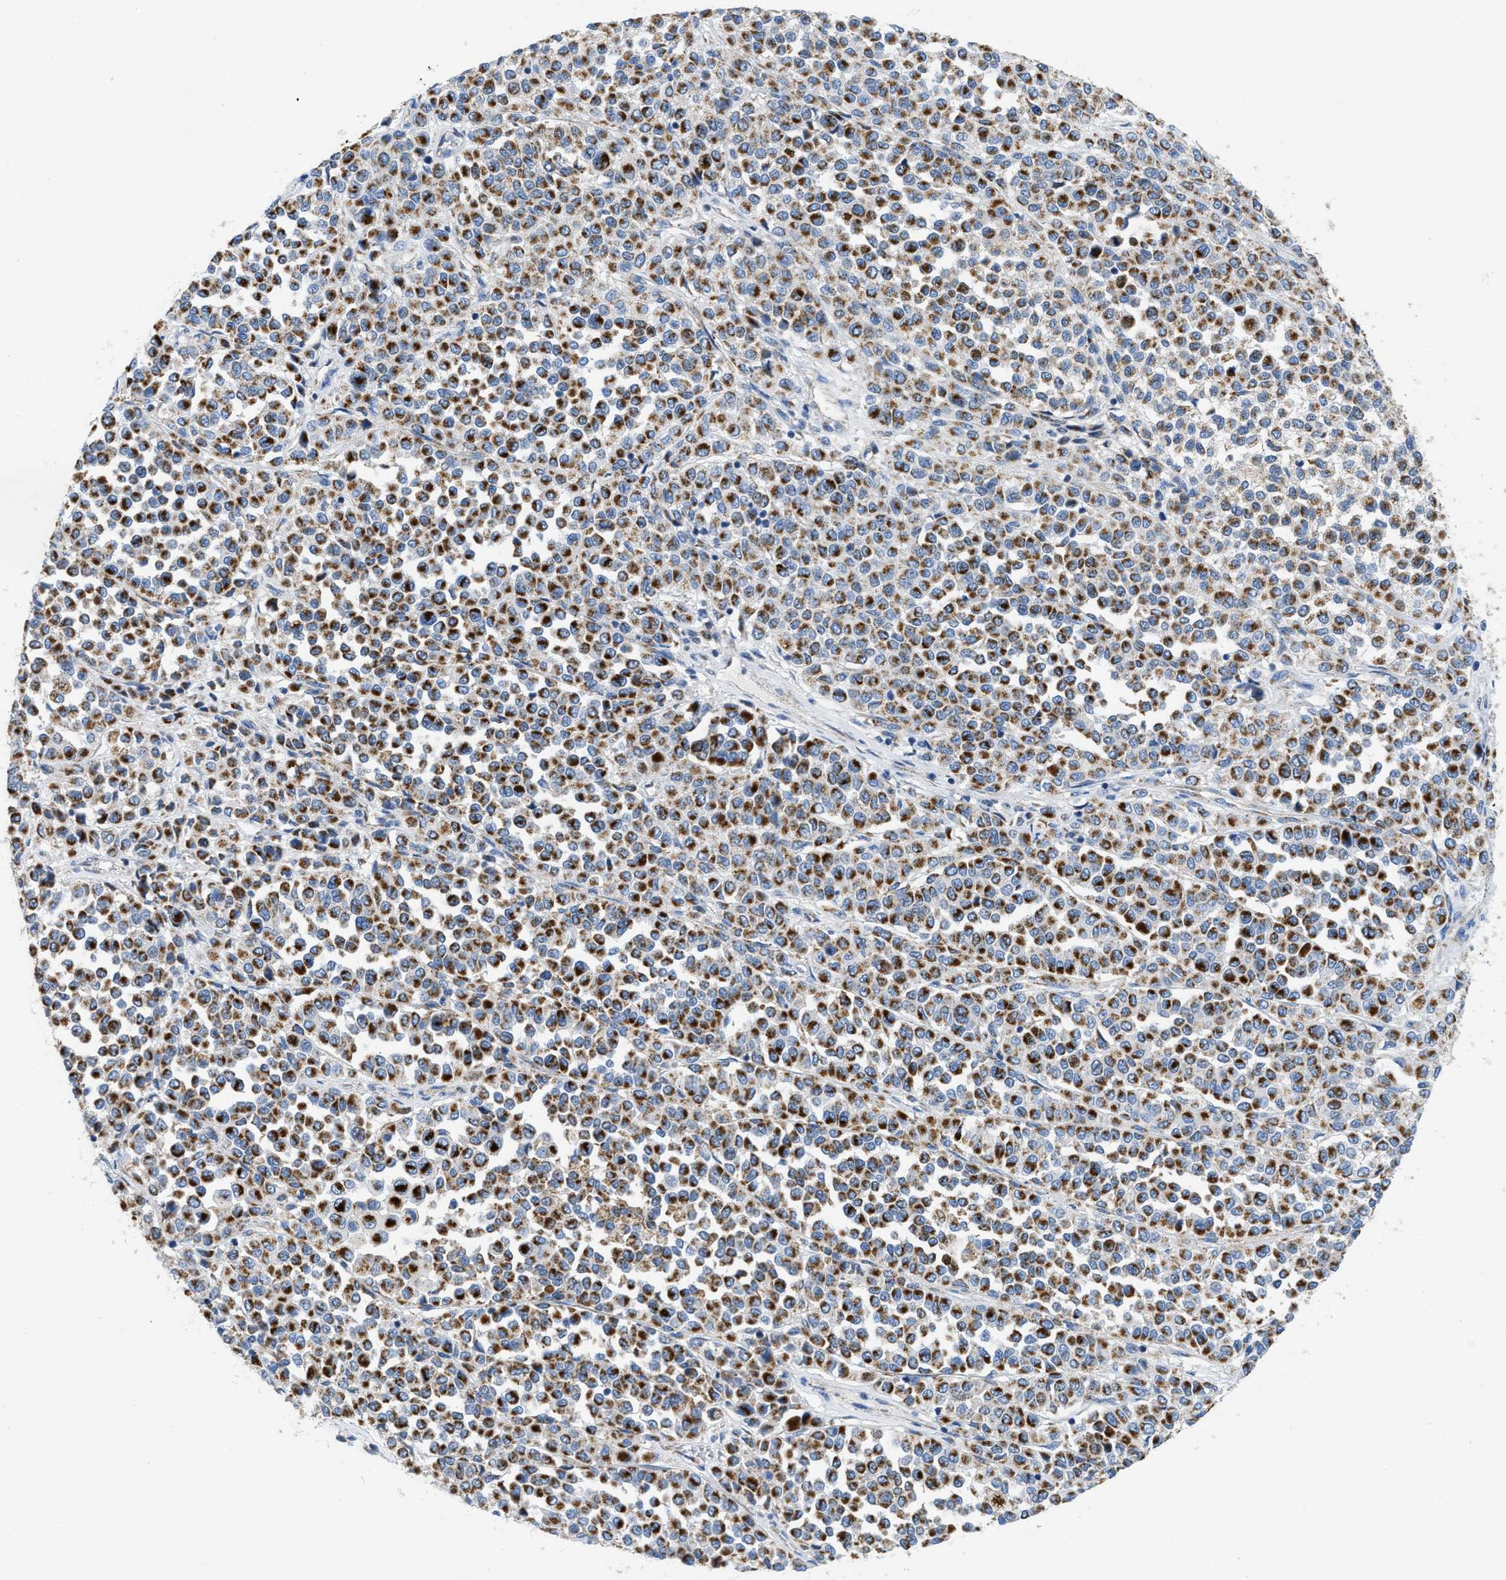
{"staining": {"intensity": "strong", "quantity": ">75%", "location": "cytoplasmic/membranous"}, "tissue": "melanoma", "cell_type": "Tumor cells", "image_type": "cancer", "snomed": [{"axis": "morphology", "description": "Malignant melanoma, Metastatic site"}, {"axis": "topography", "description": "Pancreas"}], "caption": "Malignant melanoma (metastatic site) stained with a protein marker displays strong staining in tumor cells.", "gene": "SLC25A13", "patient": {"sex": "female", "age": 30}}